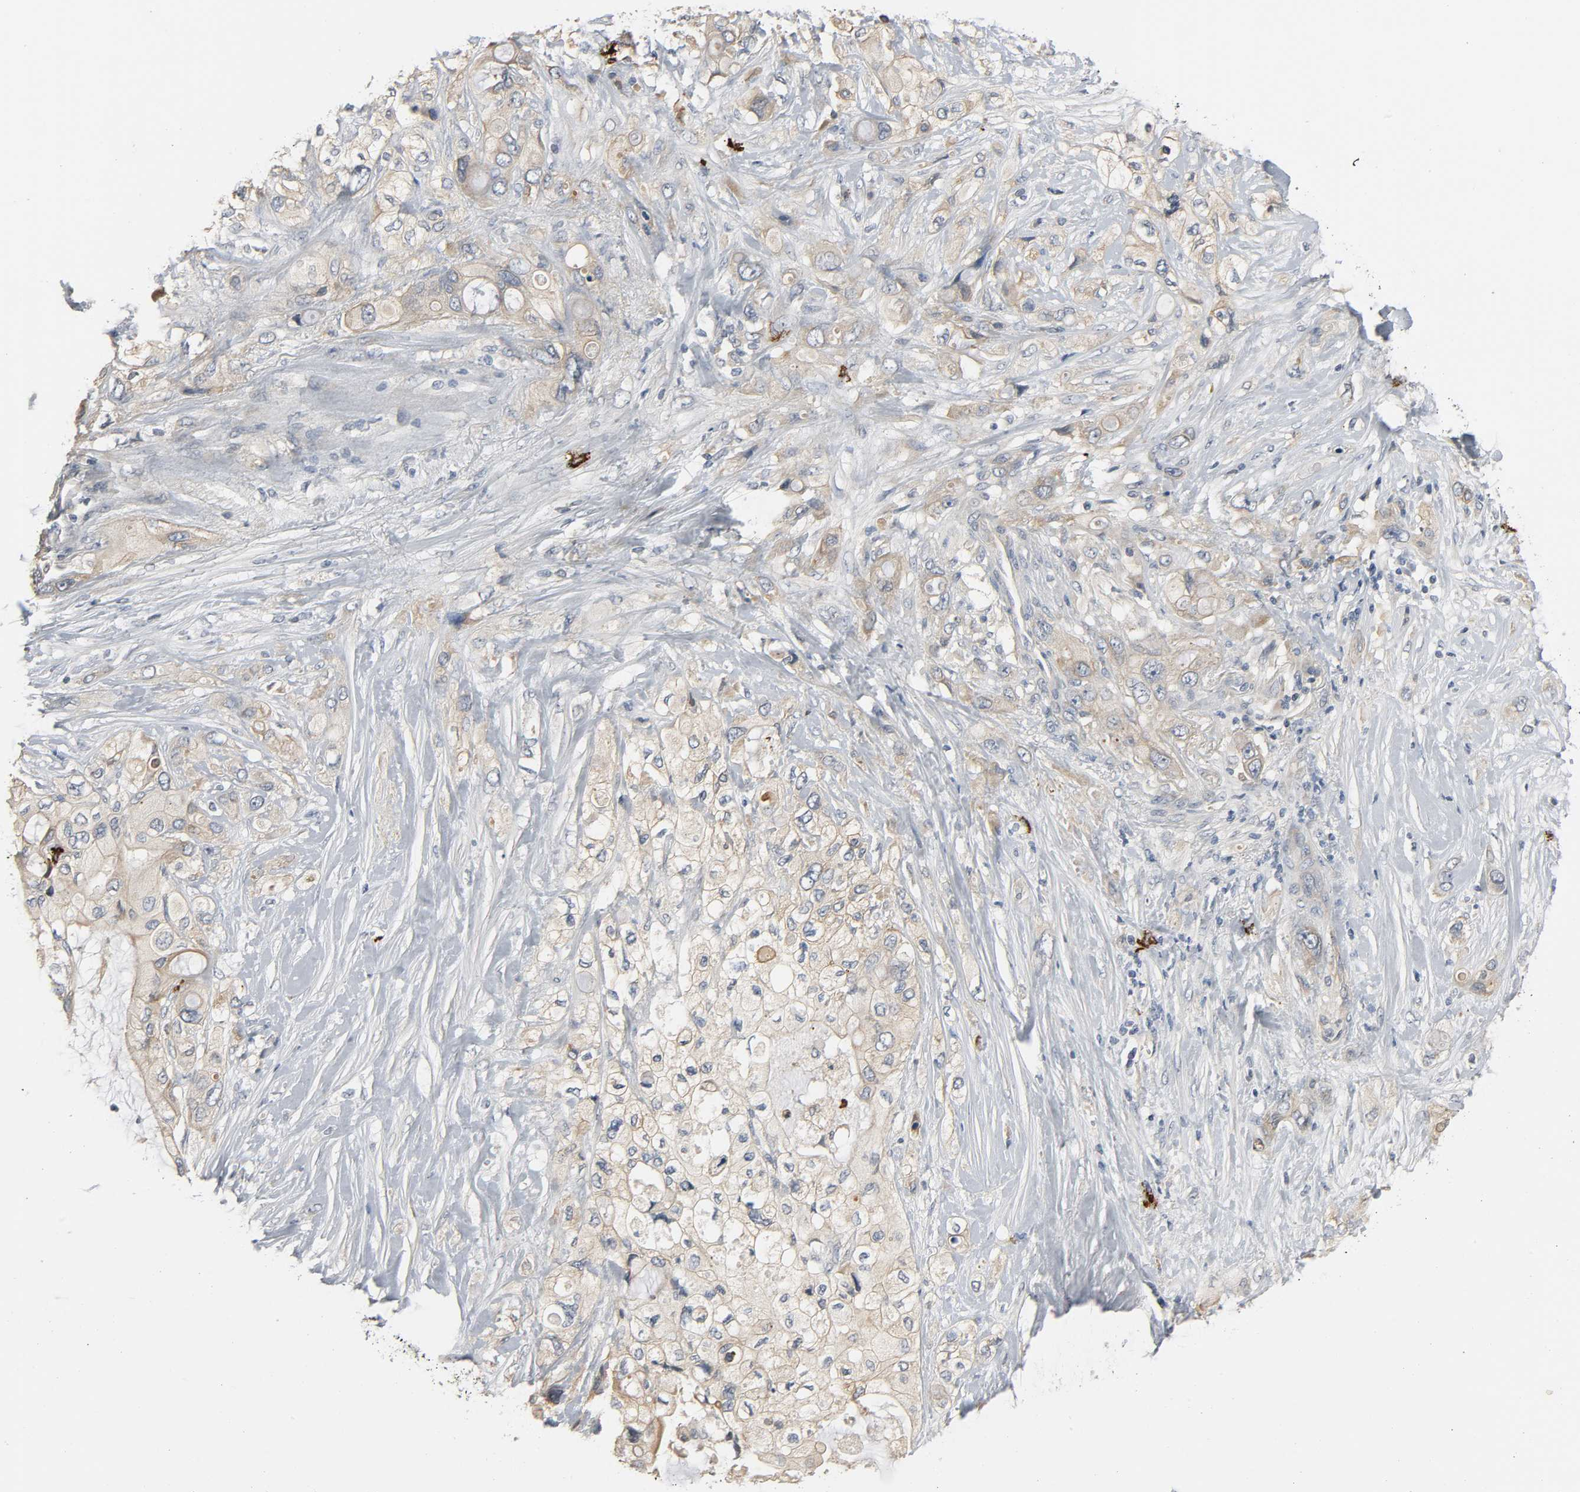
{"staining": {"intensity": "weak", "quantity": ">75%", "location": "cytoplasmic/membranous"}, "tissue": "pancreatic cancer", "cell_type": "Tumor cells", "image_type": "cancer", "snomed": [{"axis": "morphology", "description": "Adenocarcinoma, NOS"}, {"axis": "topography", "description": "Pancreas"}], "caption": "Human pancreatic cancer stained for a protein (brown) shows weak cytoplasmic/membranous positive positivity in approximately >75% of tumor cells.", "gene": "LIMCH1", "patient": {"sex": "female", "age": 59}}